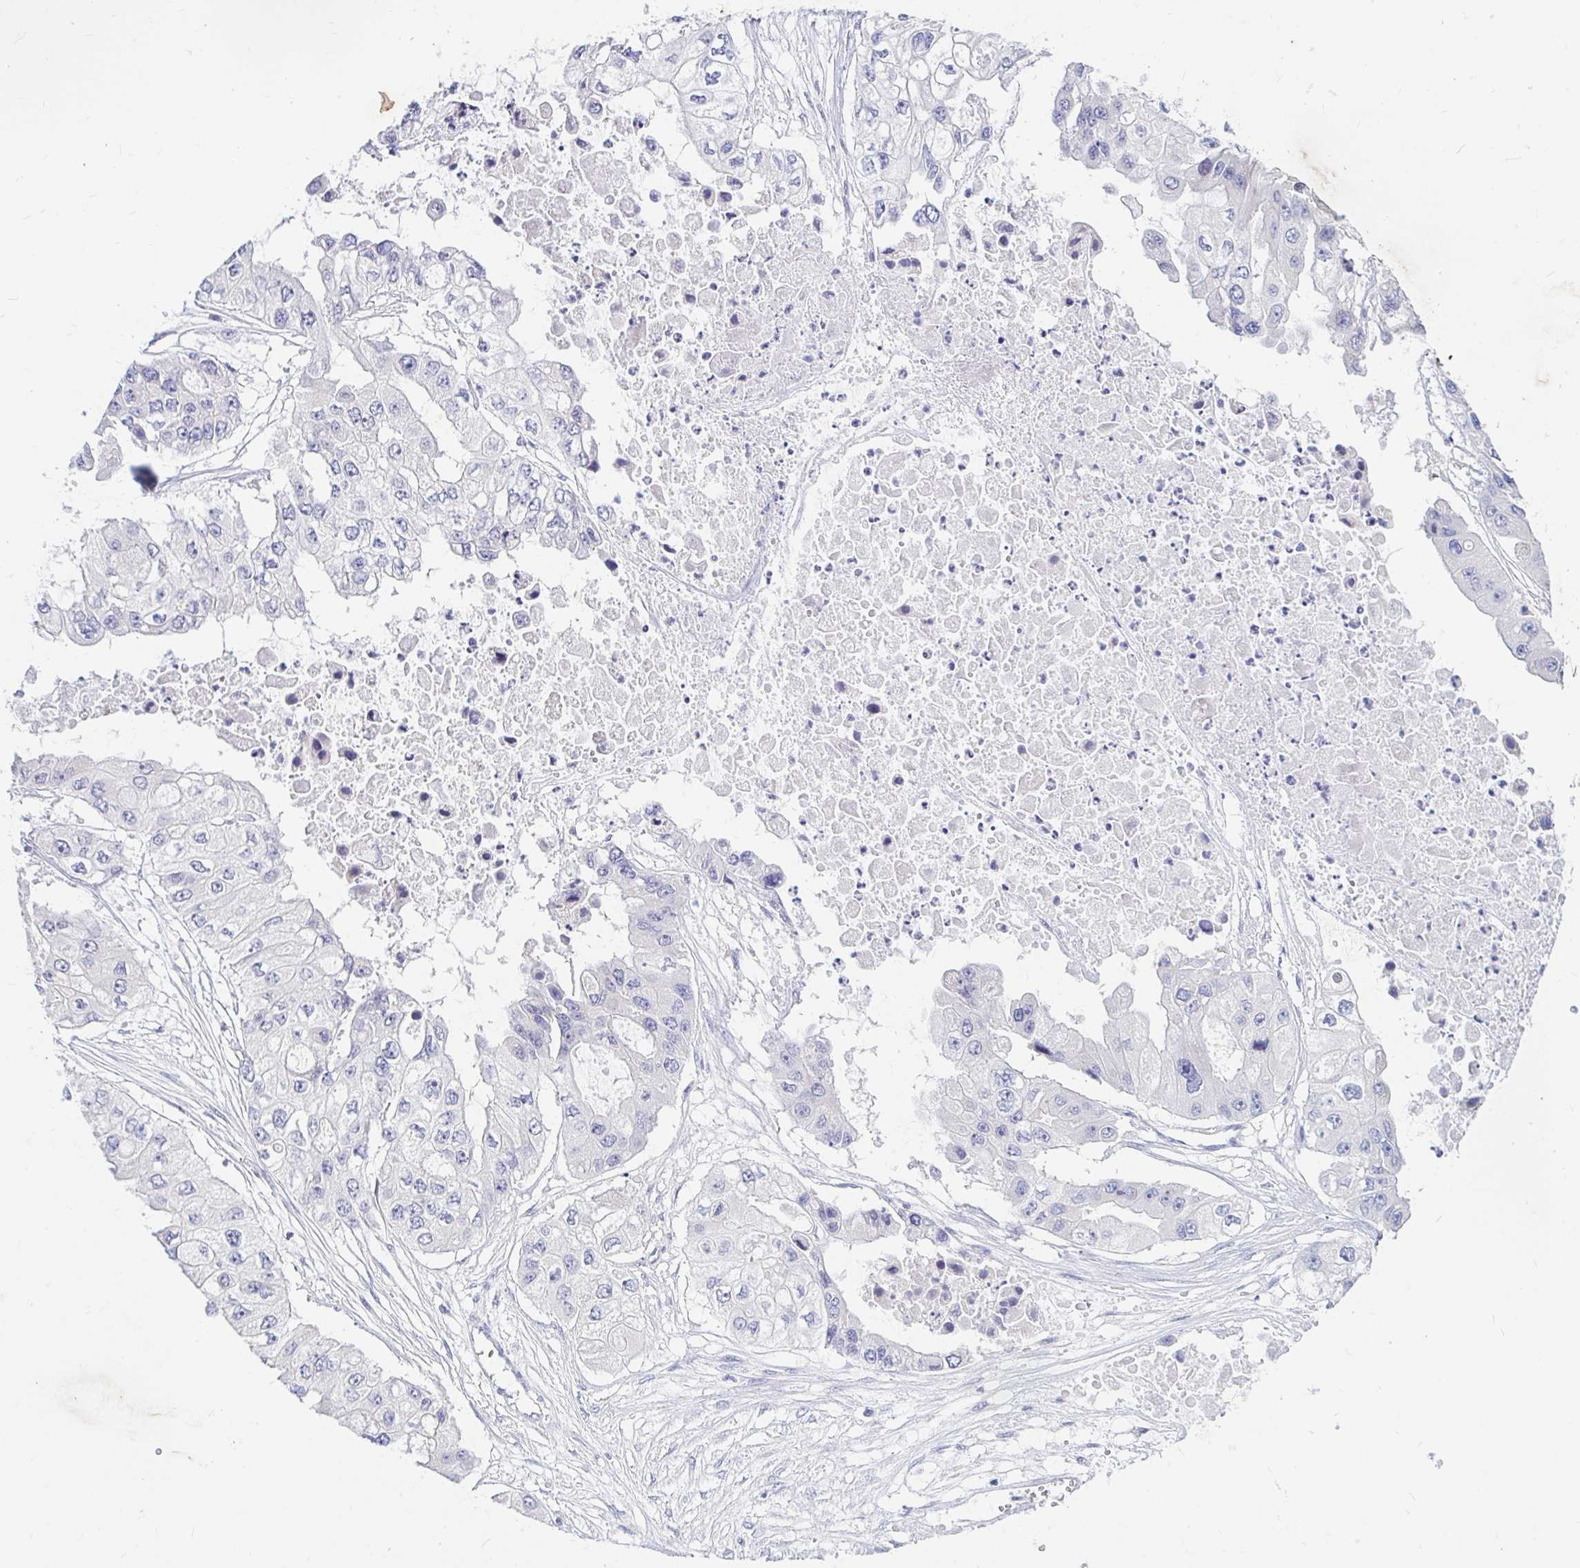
{"staining": {"intensity": "negative", "quantity": "none", "location": "none"}, "tissue": "ovarian cancer", "cell_type": "Tumor cells", "image_type": "cancer", "snomed": [{"axis": "morphology", "description": "Cystadenocarcinoma, serous, NOS"}, {"axis": "topography", "description": "Ovary"}], "caption": "A high-resolution histopathology image shows immunohistochemistry (IHC) staining of ovarian cancer (serous cystadenocarcinoma), which displays no significant staining in tumor cells. Nuclei are stained in blue.", "gene": "ADH1A", "patient": {"sex": "female", "age": 56}}